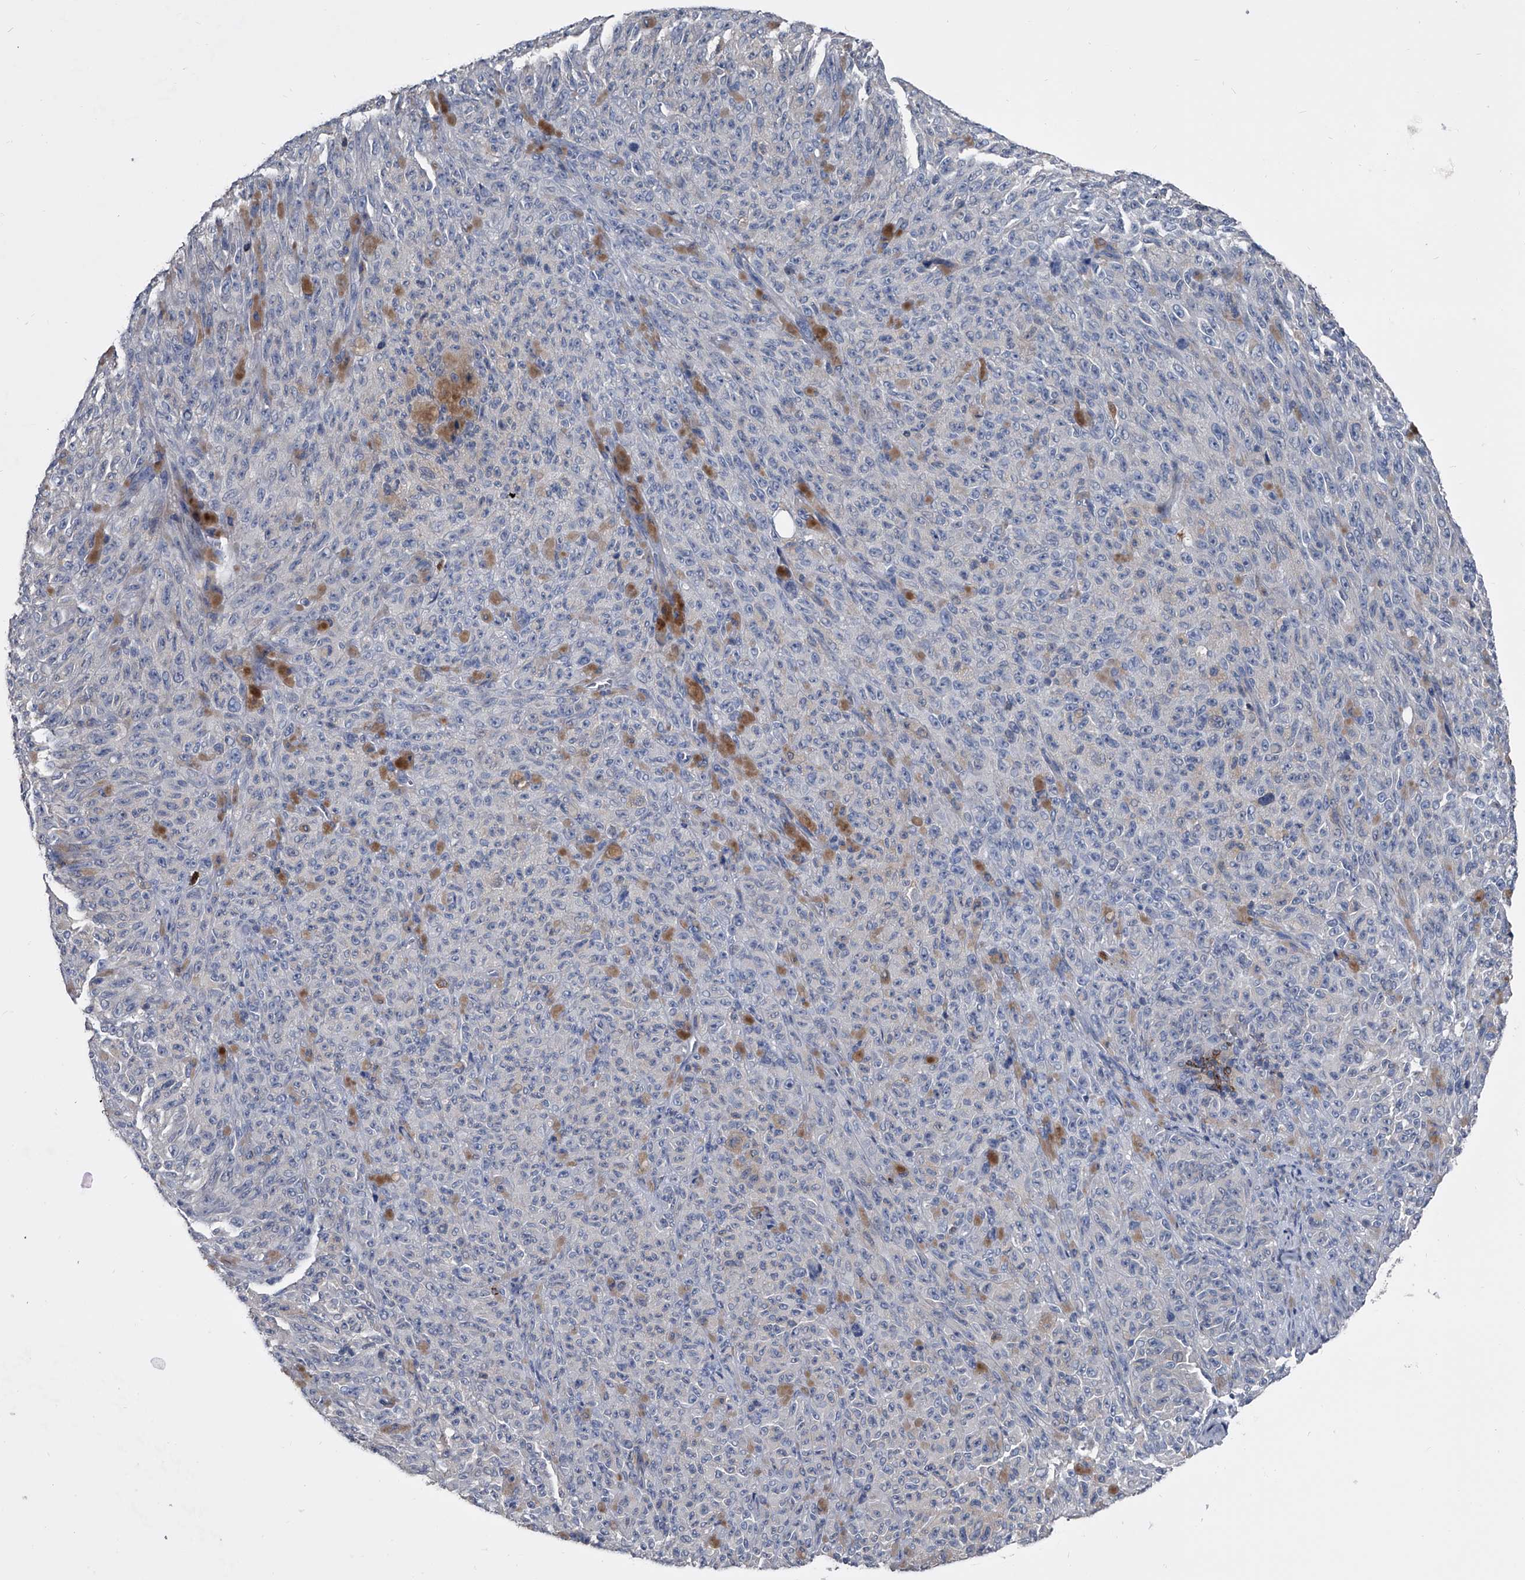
{"staining": {"intensity": "negative", "quantity": "none", "location": "none"}, "tissue": "melanoma", "cell_type": "Tumor cells", "image_type": "cancer", "snomed": [{"axis": "morphology", "description": "Malignant melanoma, NOS"}, {"axis": "topography", "description": "Skin"}], "caption": "IHC micrograph of neoplastic tissue: human malignant melanoma stained with DAB (3,3'-diaminobenzidine) exhibits no significant protein positivity in tumor cells.", "gene": "KIF13A", "patient": {"sex": "female", "age": 82}}